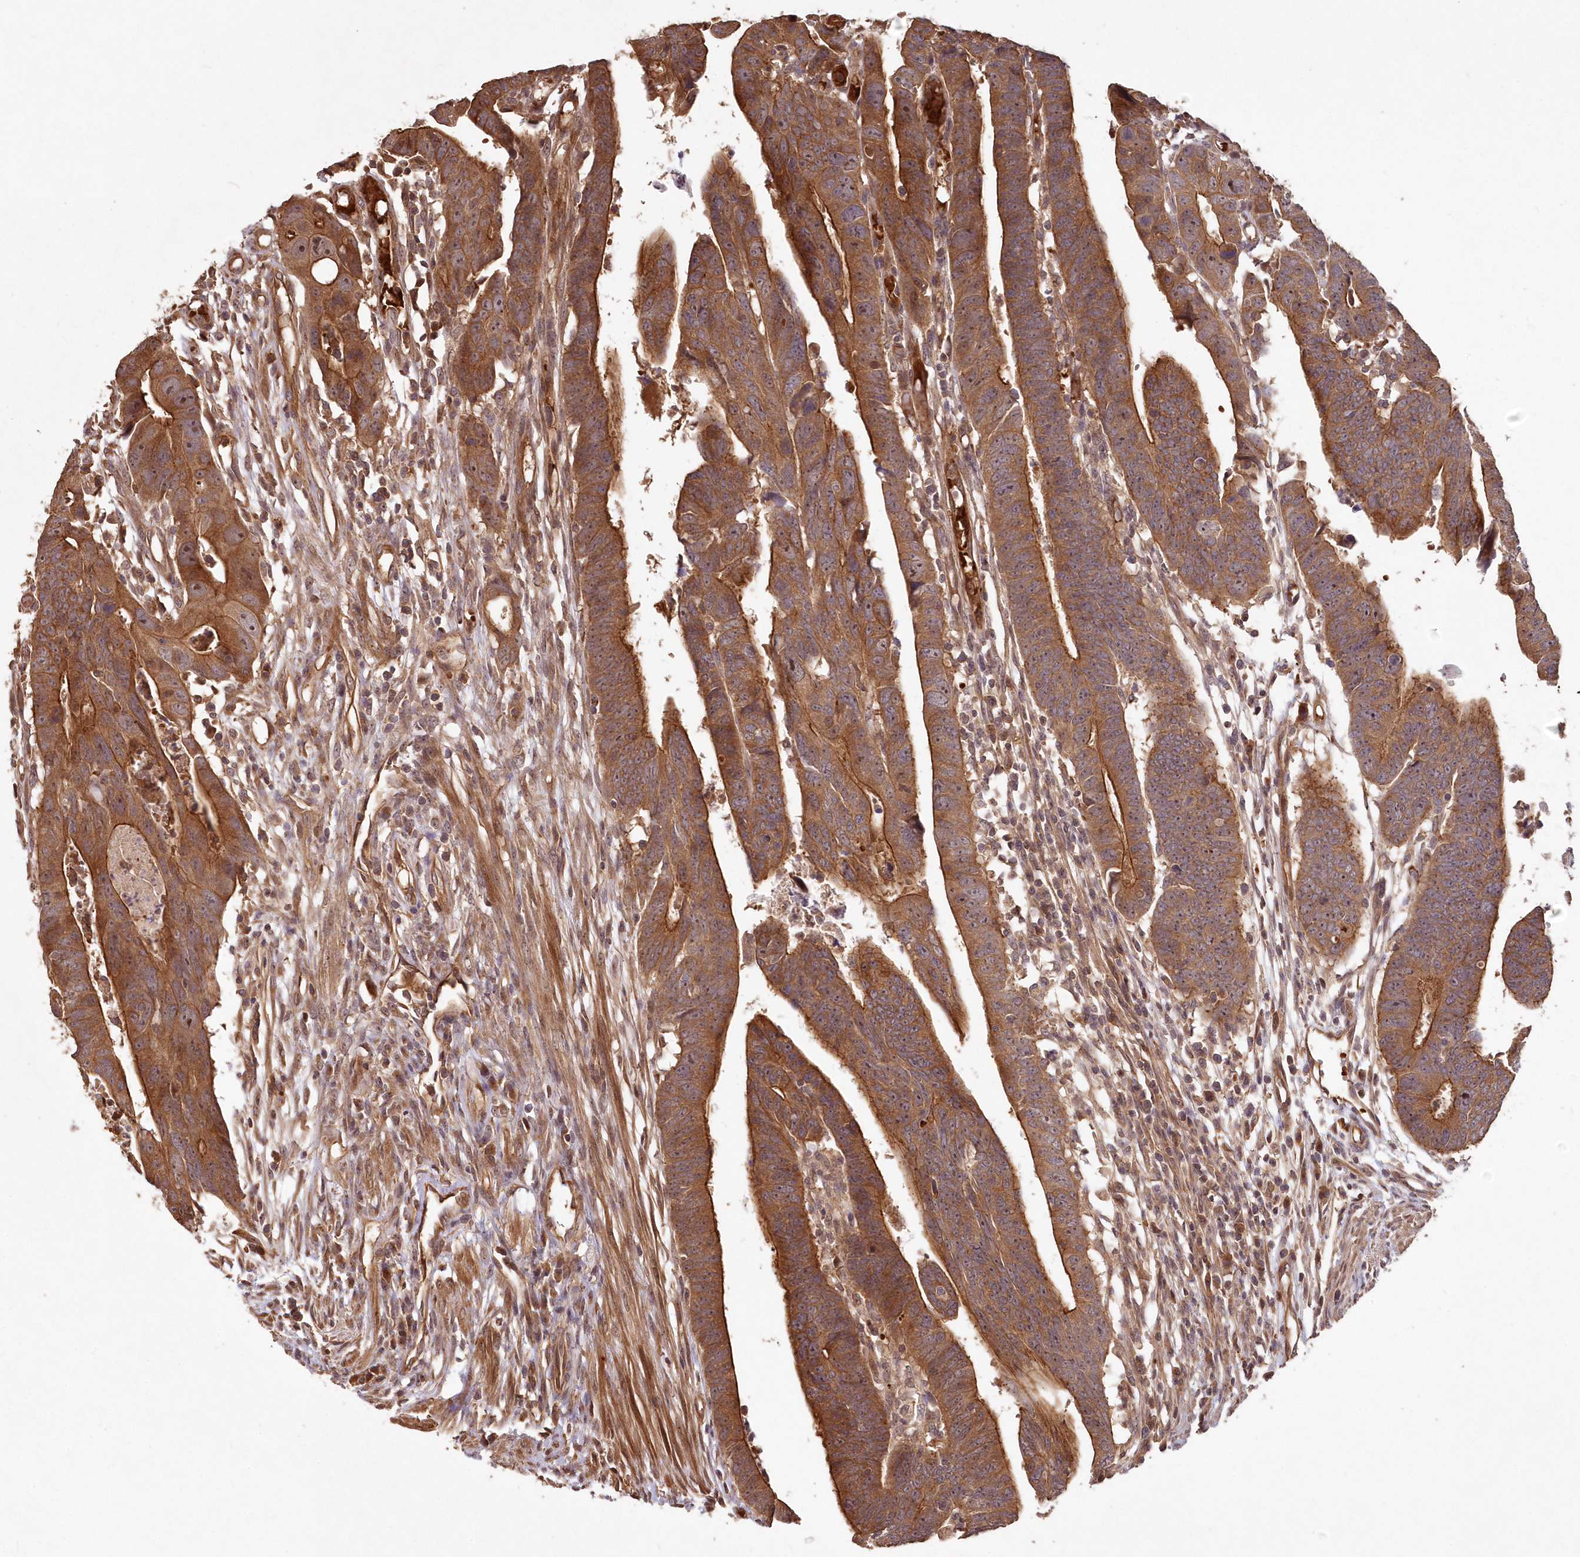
{"staining": {"intensity": "strong", "quantity": ">75%", "location": "cytoplasmic/membranous,nuclear"}, "tissue": "colorectal cancer", "cell_type": "Tumor cells", "image_type": "cancer", "snomed": [{"axis": "morphology", "description": "Adenocarcinoma, NOS"}, {"axis": "topography", "description": "Rectum"}], "caption": "Immunohistochemistry of human colorectal cancer displays high levels of strong cytoplasmic/membranous and nuclear expression in about >75% of tumor cells.", "gene": "HYCC2", "patient": {"sex": "female", "age": 65}}